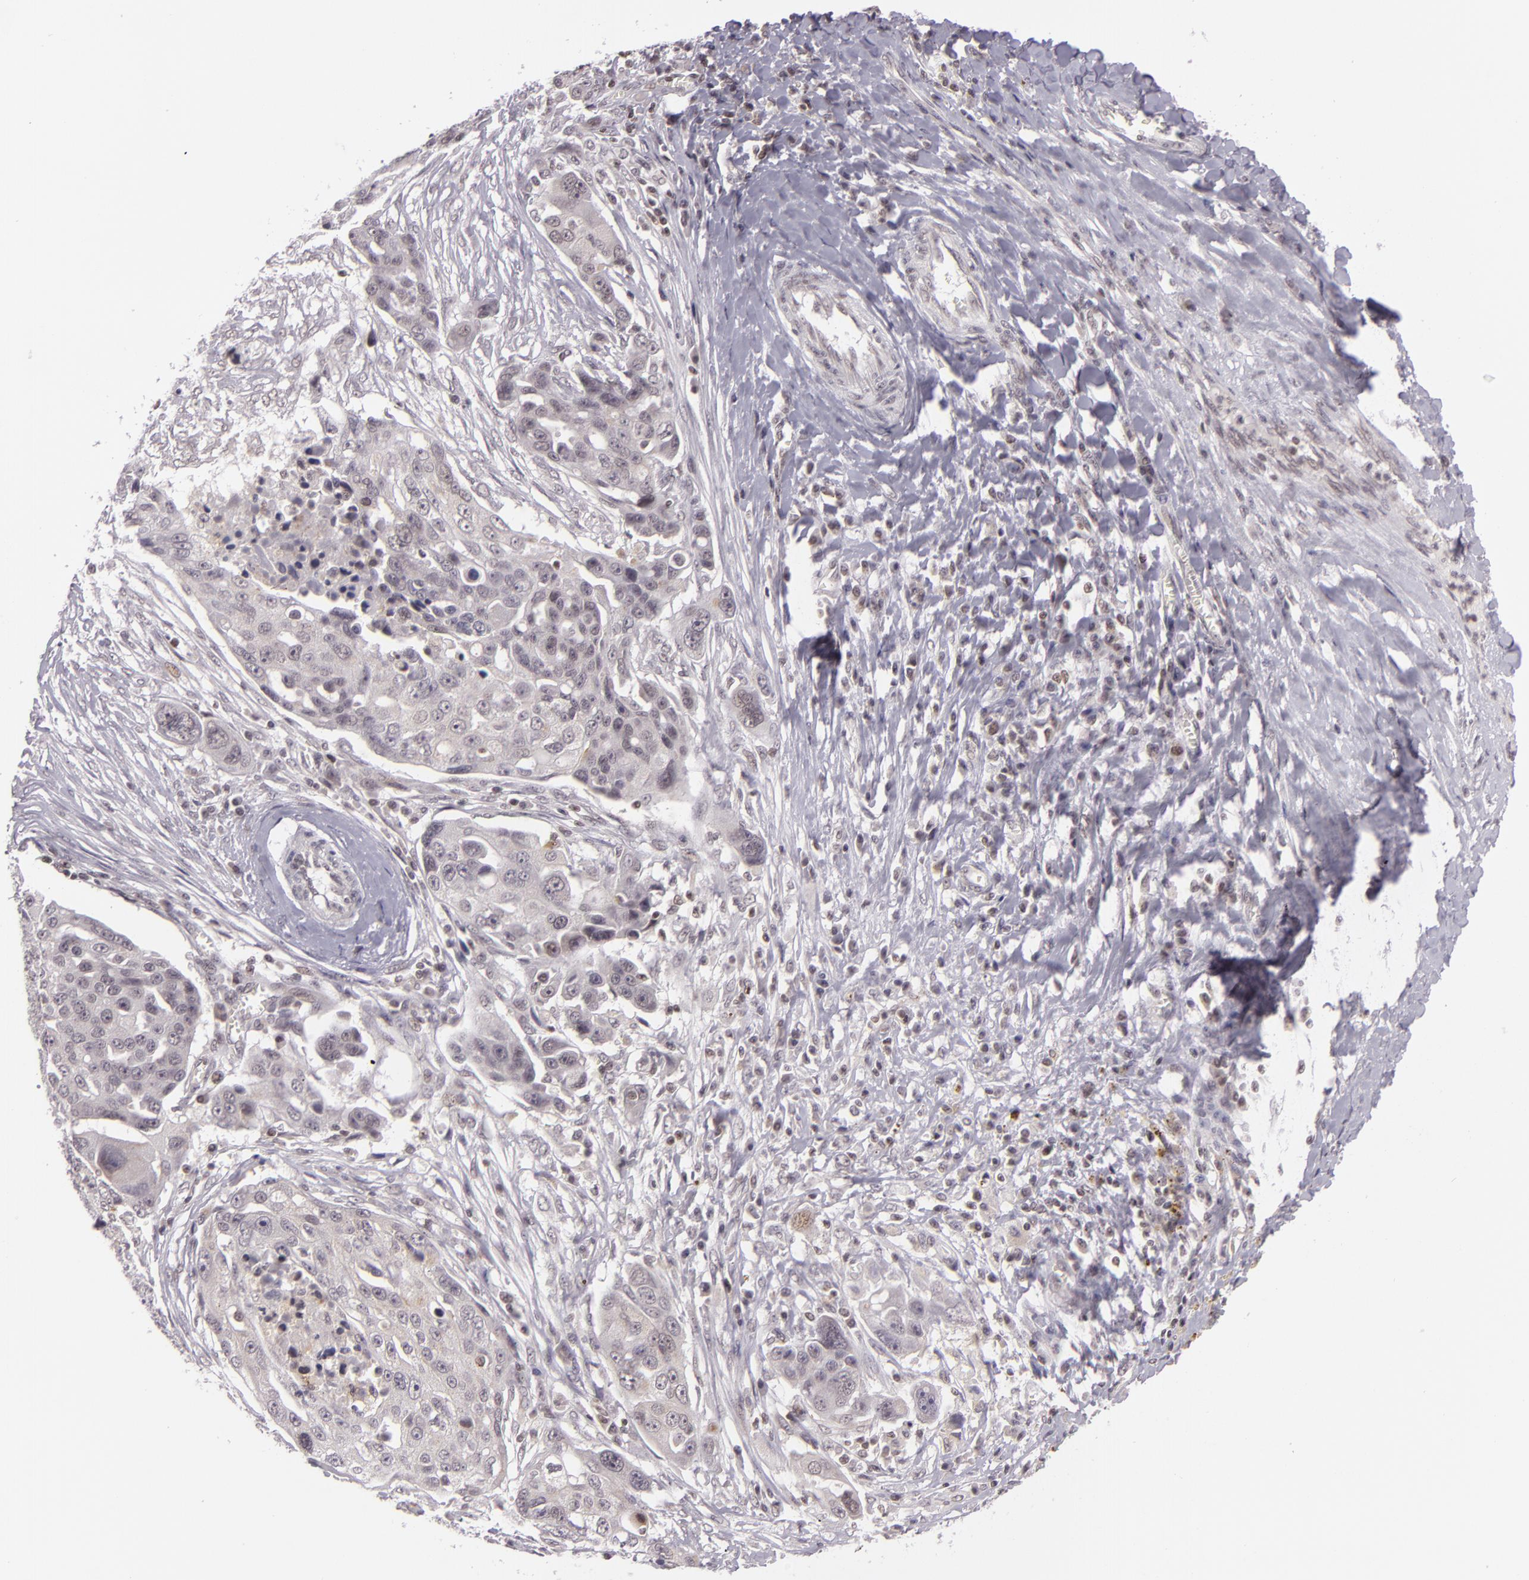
{"staining": {"intensity": "weak", "quantity": "<25%", "location": "nuclear"}, "tissue": "ovarian cancer", "cell_type": "Tumor cells", "image_type": "cancer", "snomed": [{"axis": "morphology", "description": "Carcinoma, endometroid"}, {"axis": "topography", "description": "Ovary"}], "caption": "A high-resolution photomicrograph shows immunohistochemistry staining of endometroid carcinoma (ovarian), which exhibits no significant expression in tumor cells.", "gene": "ZFX", "patient": {"sex": "female", "age": 75}}